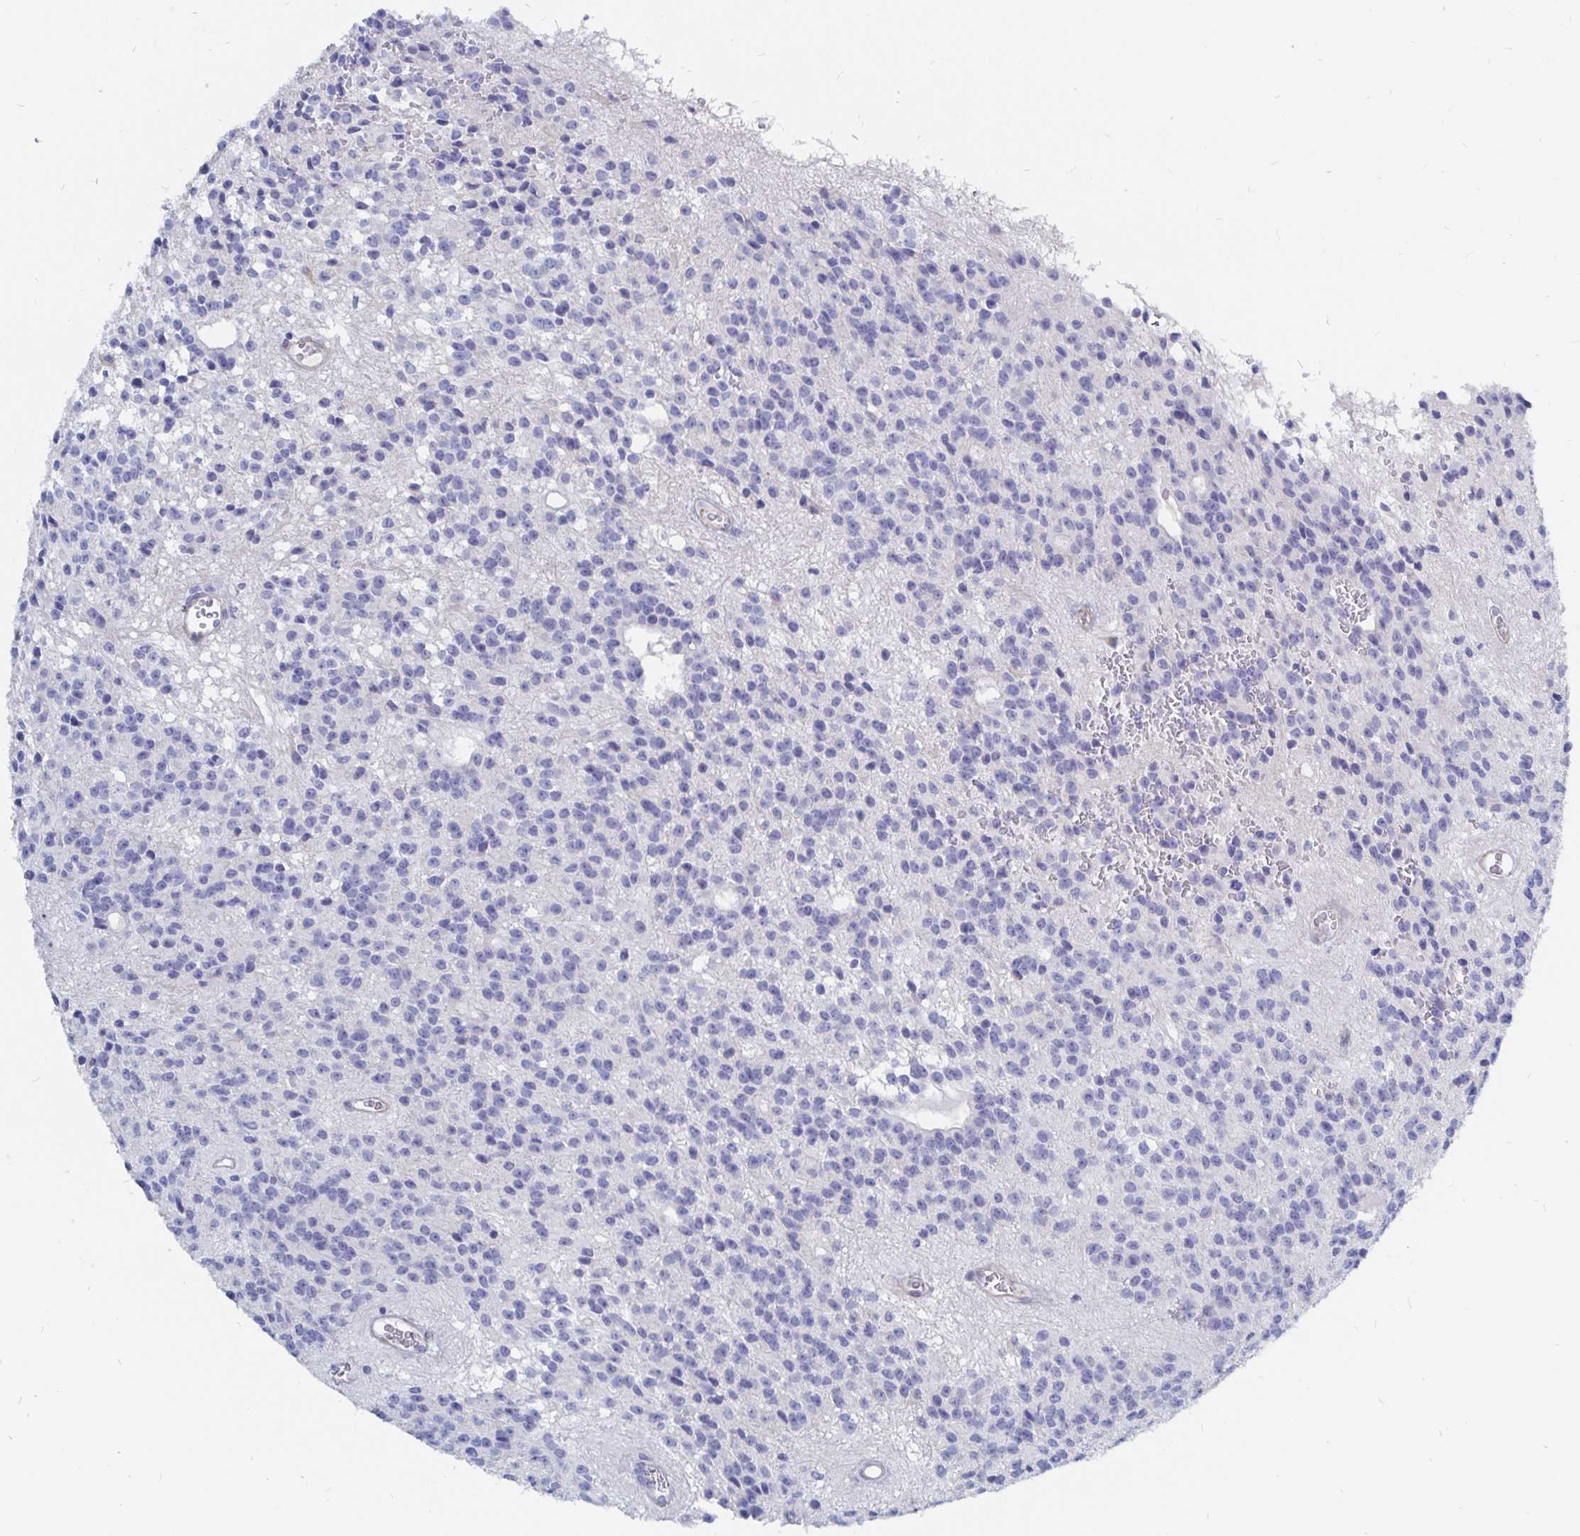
{"staining": {"intensity": "negative", "quantity": "none", "location": "none"}, "tissue": "glioma", "cell_type": "Tumor cells", "image_type": "cancer", "snomed": [{"axis": "morphology", "description": "Glioma, malignant, Low grade"}, {"axis": "topography", "description": "Brain"}], "caption": "Micrograph shows no protein positivity in tumor cells of glioma tissue. (Brightfield microscopy of DAB (3,3'-diaminobenzidine) IHC at high magnification).", "gene": "COX16", "patient": {"sex": "male", "age": 31}}